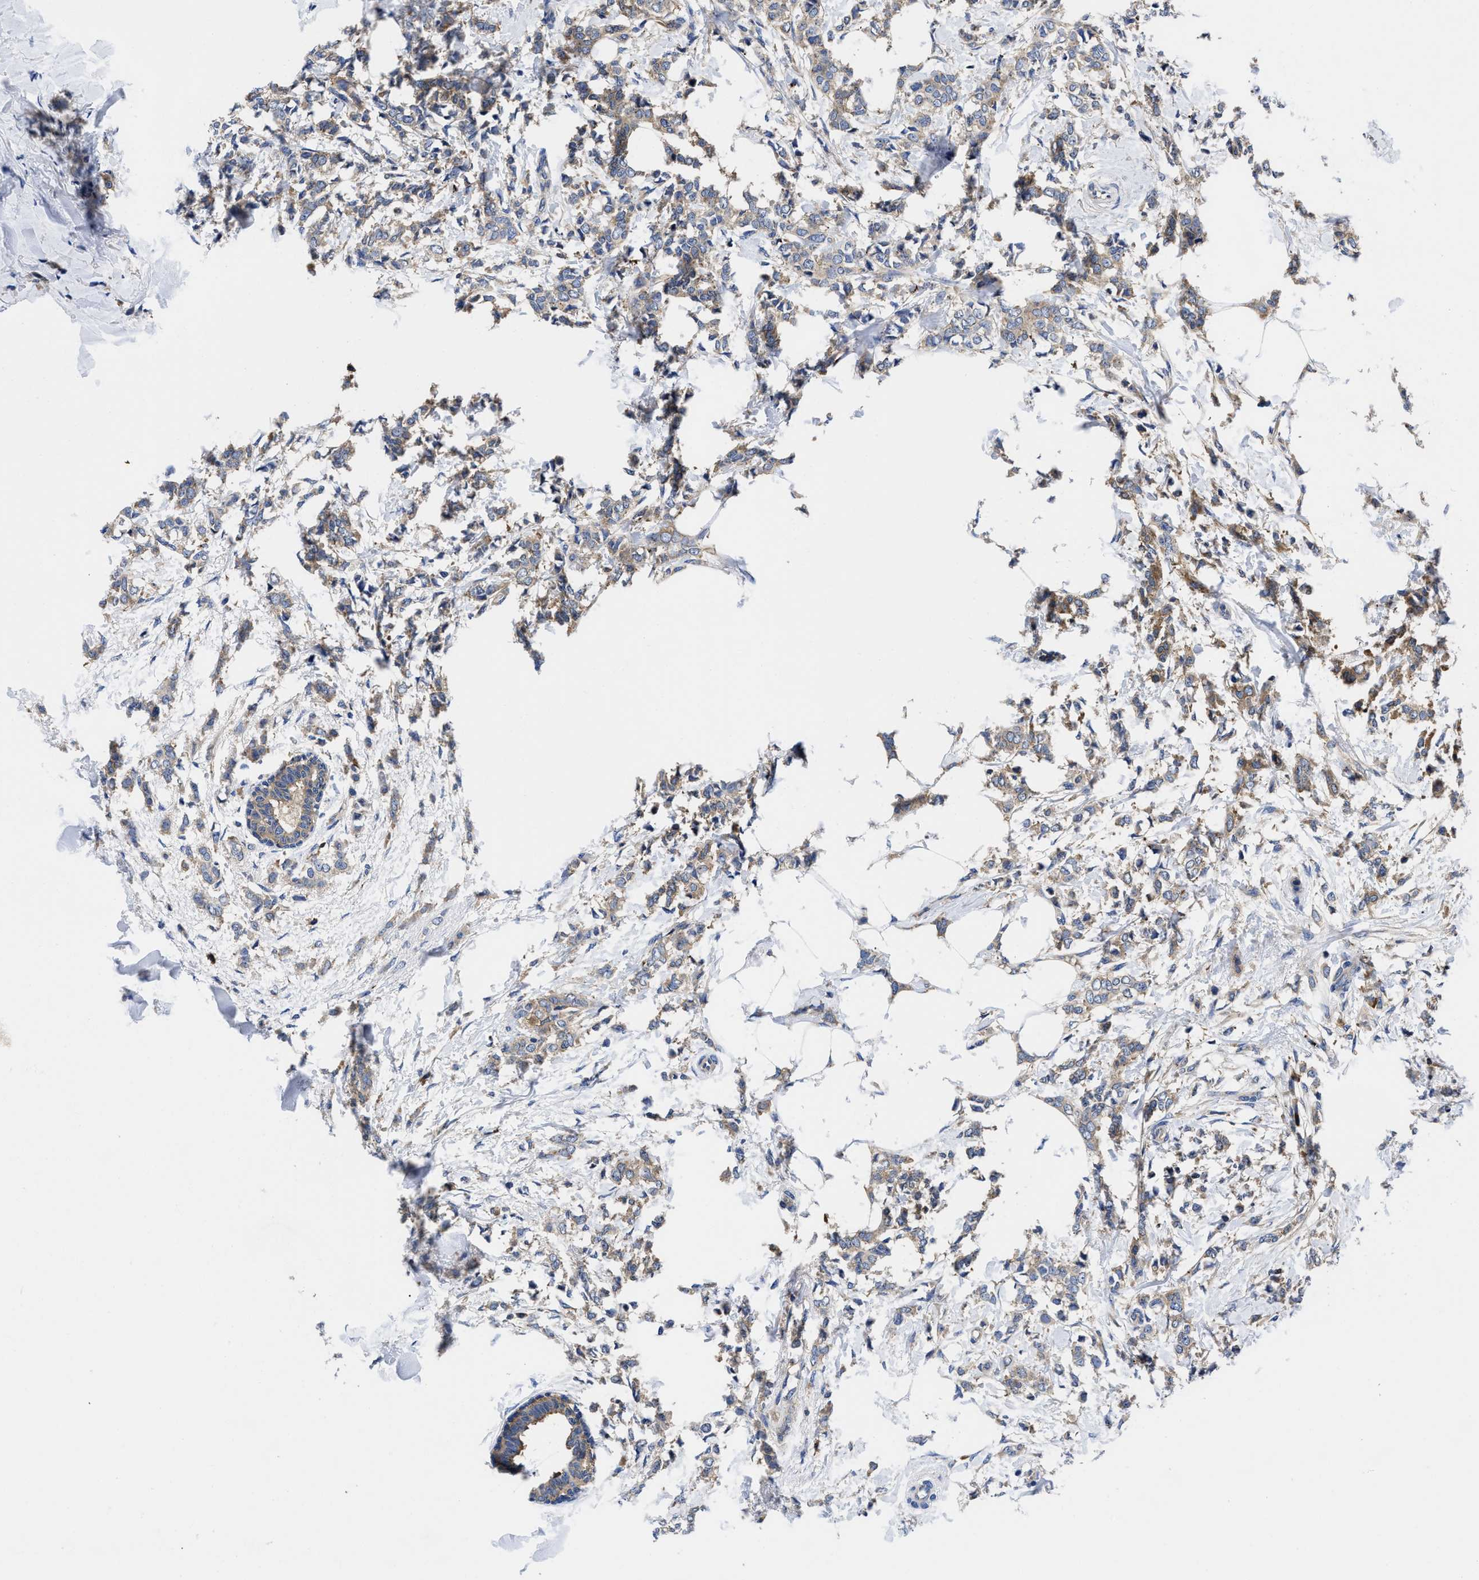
{"staining": {"intensity": "weak", "quantity": "<25%", "location": "cytoplasmic/membranous"}, "tissue": "breast cancer", "cell_type": "Tumor cells", "image_type": "cancer", "snomed": [{"axis": "morphology", "description": "Lobular carcinoma, in situ"}, {"axis": "morphology", "description": "Lobular carcinoma"}, {"axis": "topography", "description": "Breast"}], "caption": "Tumor cells show no significant protein staining in breast cancer (lobular carcinoma in situ).", "gene": "YARS1", "patient": {"sex": "female", "age": 41}}